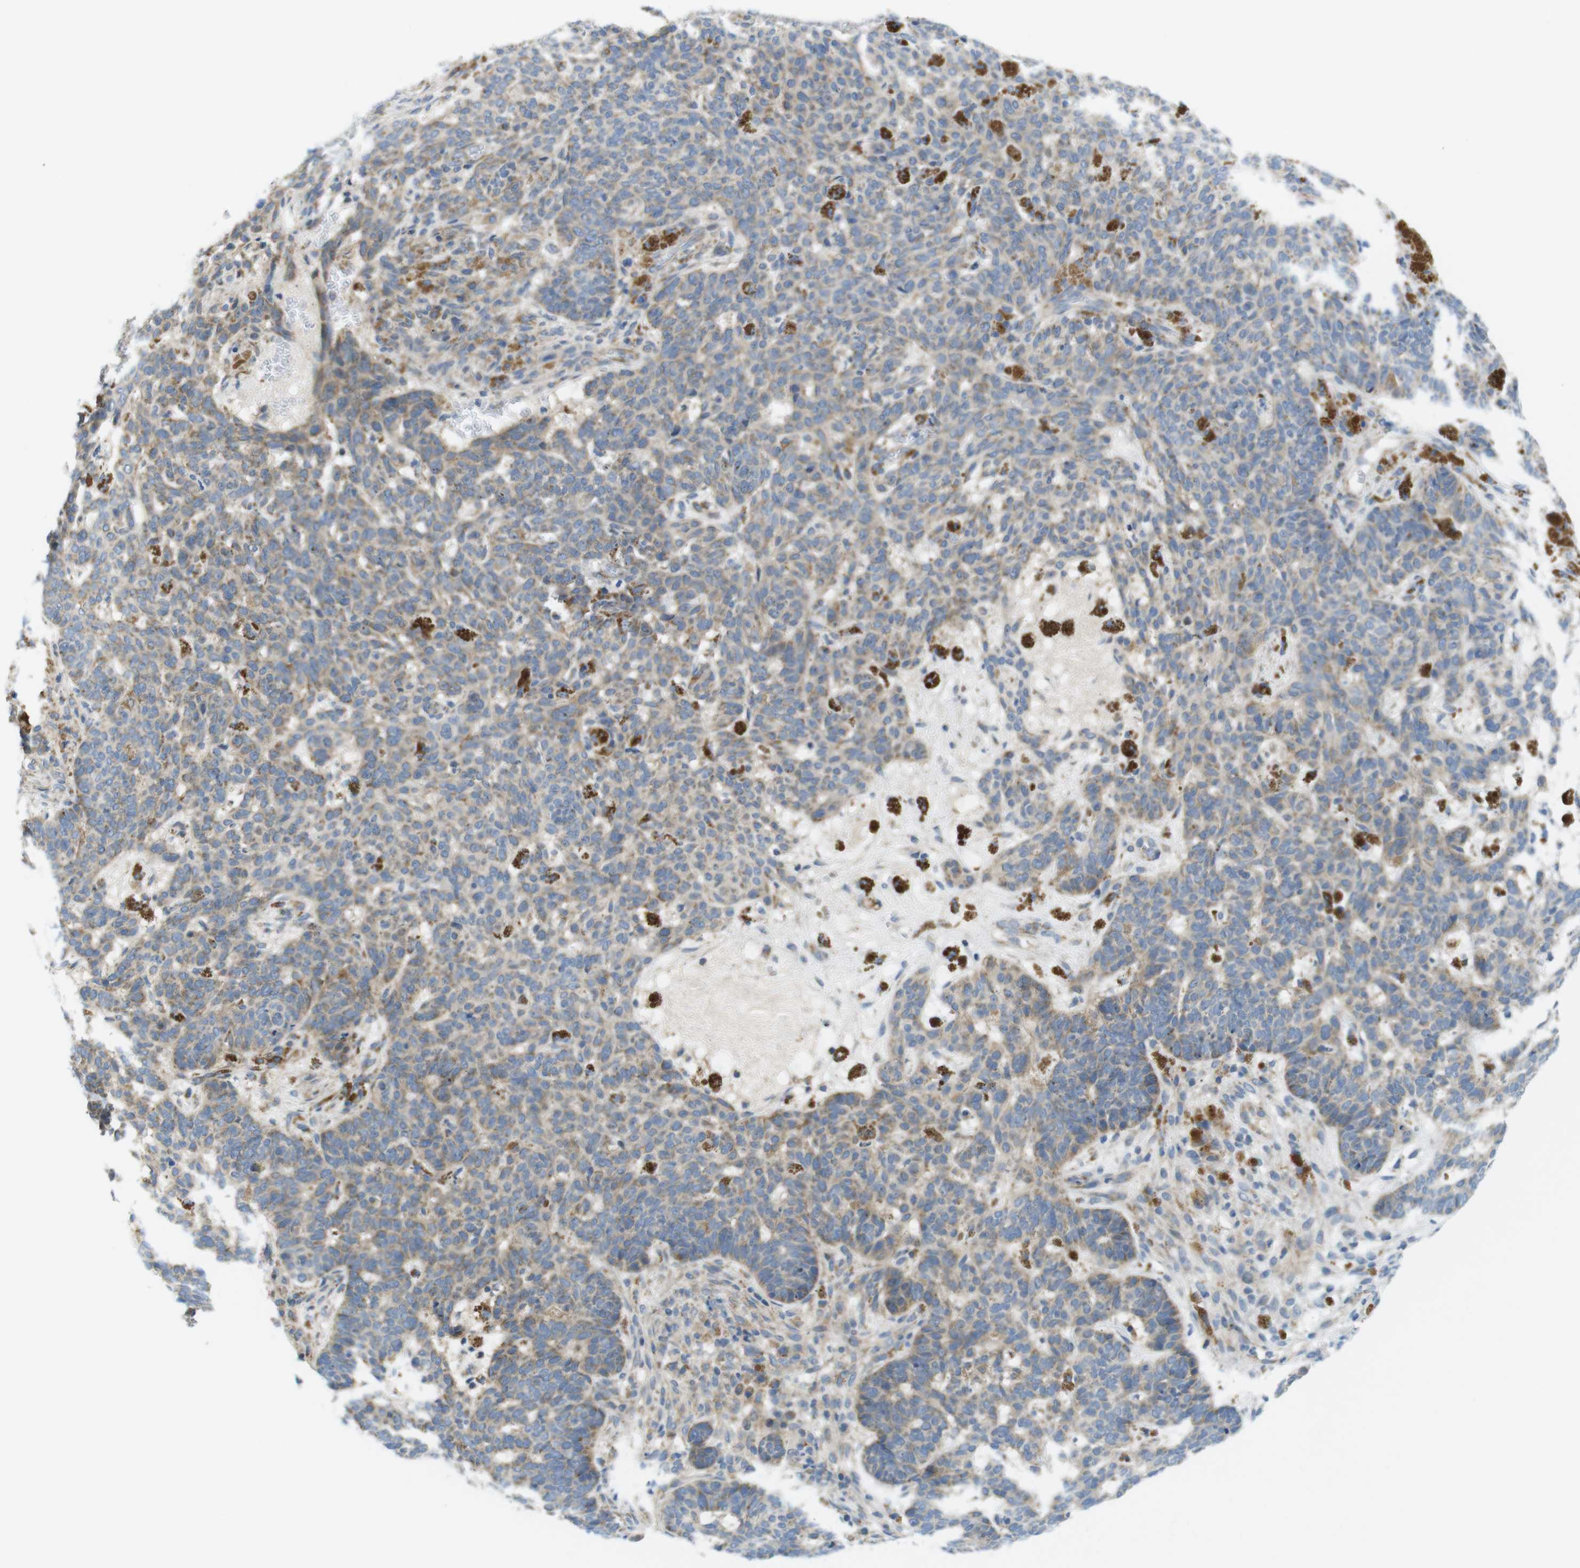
{"staining": {"intensity": "moderate", "quantity": "<25%", "location": "cytoplasmic/membranous"}, "tissue": "skin cancer", "cell_type": "Tumor cells", "image_type": "cancer", "snomed": [{"axis": "morphology", "description": "Basal cell carcinoma"}, {"axis": "topography", "description": "Skin"}], "caption": "Skin cancer (basal cell carcinoma) stained with immunohistochemistry displays moderate cytoplasmic/membranous staining in about <25% of tumor cells. (IHC, brightfield microscopy, high magnification).", "gene": "MARCHF1", "patient": {"sex": "male", "age": 85}}